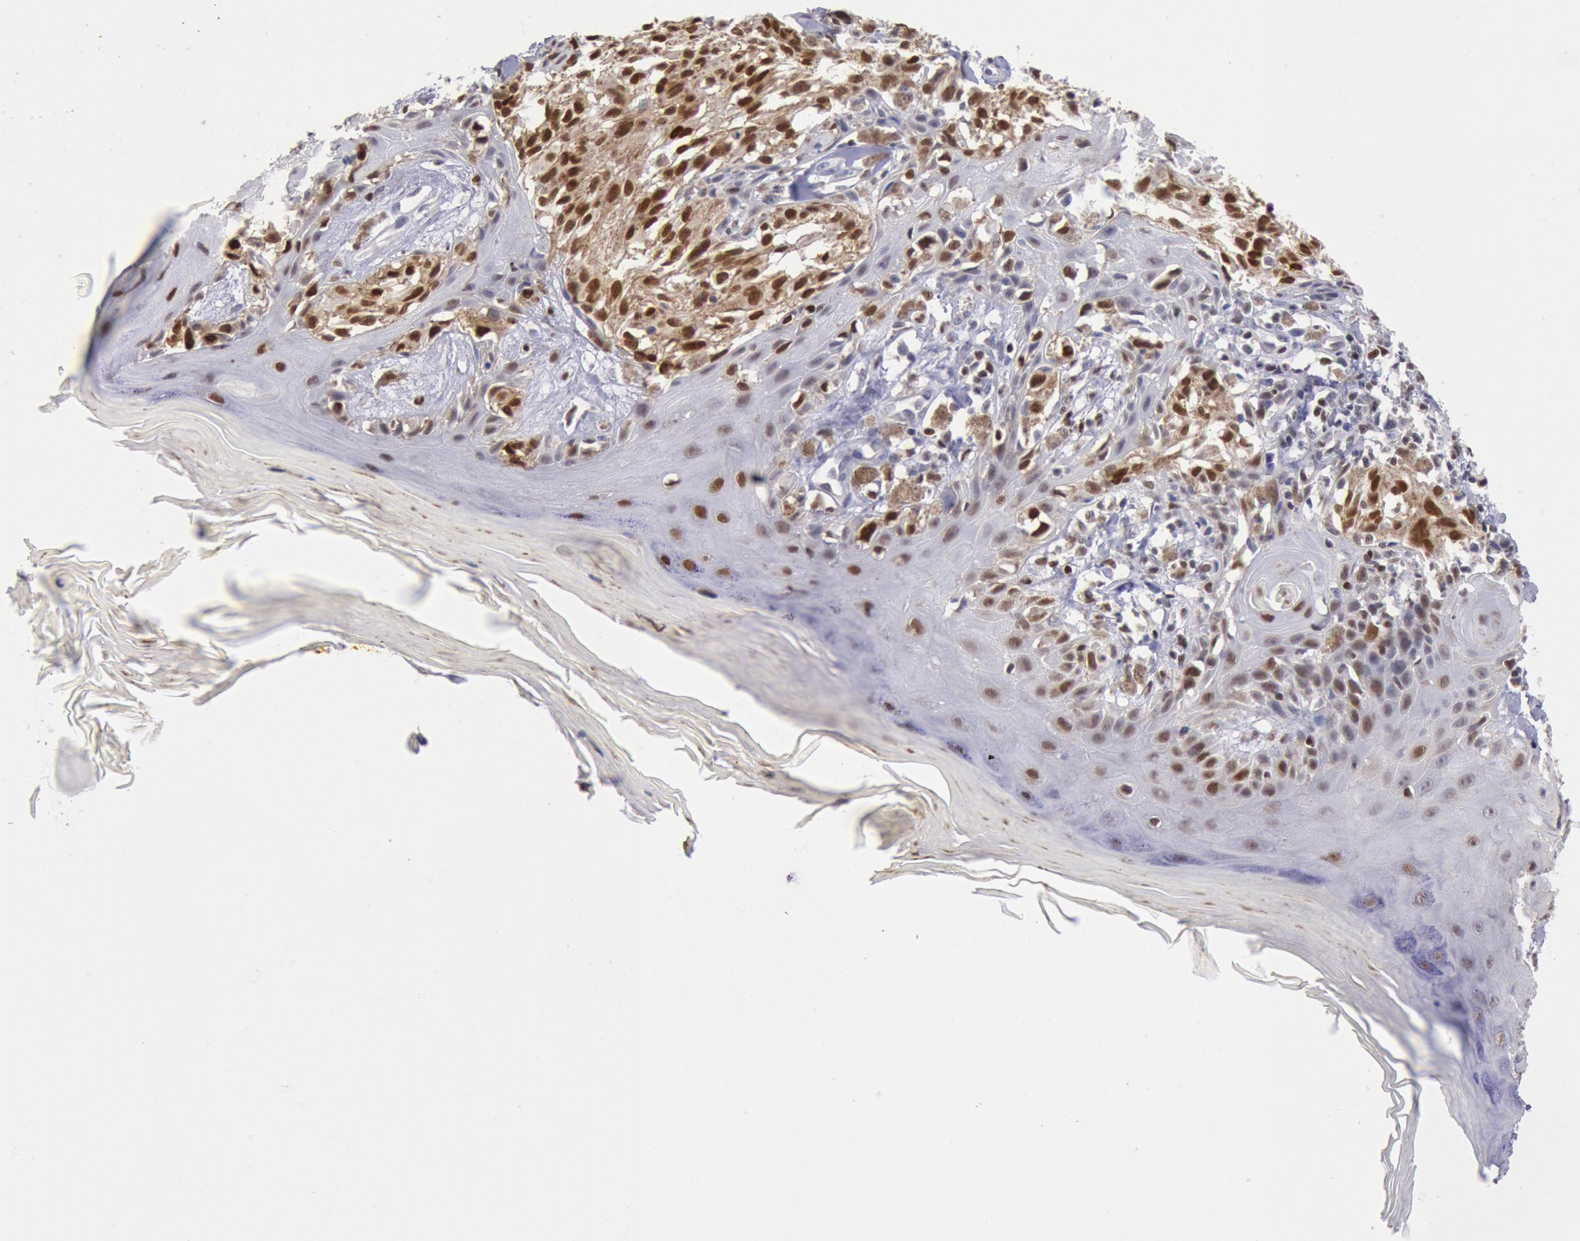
{"staining": {"intensity": "strong", "quantity": ">75%", "location": "nuclear"}, "tissue": "melanoma", "cell_type": "Tumor cells", "image_type": "cancer", "snomed": [{"axis": "morphology", "description": "Malignant melanoma, NOS"}, {"axis": "topography", "description": "Skin"}], "caption": "Immunohistochemical staining of malignant melanoma exhibits strong nuclear protein staining in about >75% of tumor cells.", "gene": "RPS6KA5", "patient": {"sex": "female", "age": 77}}